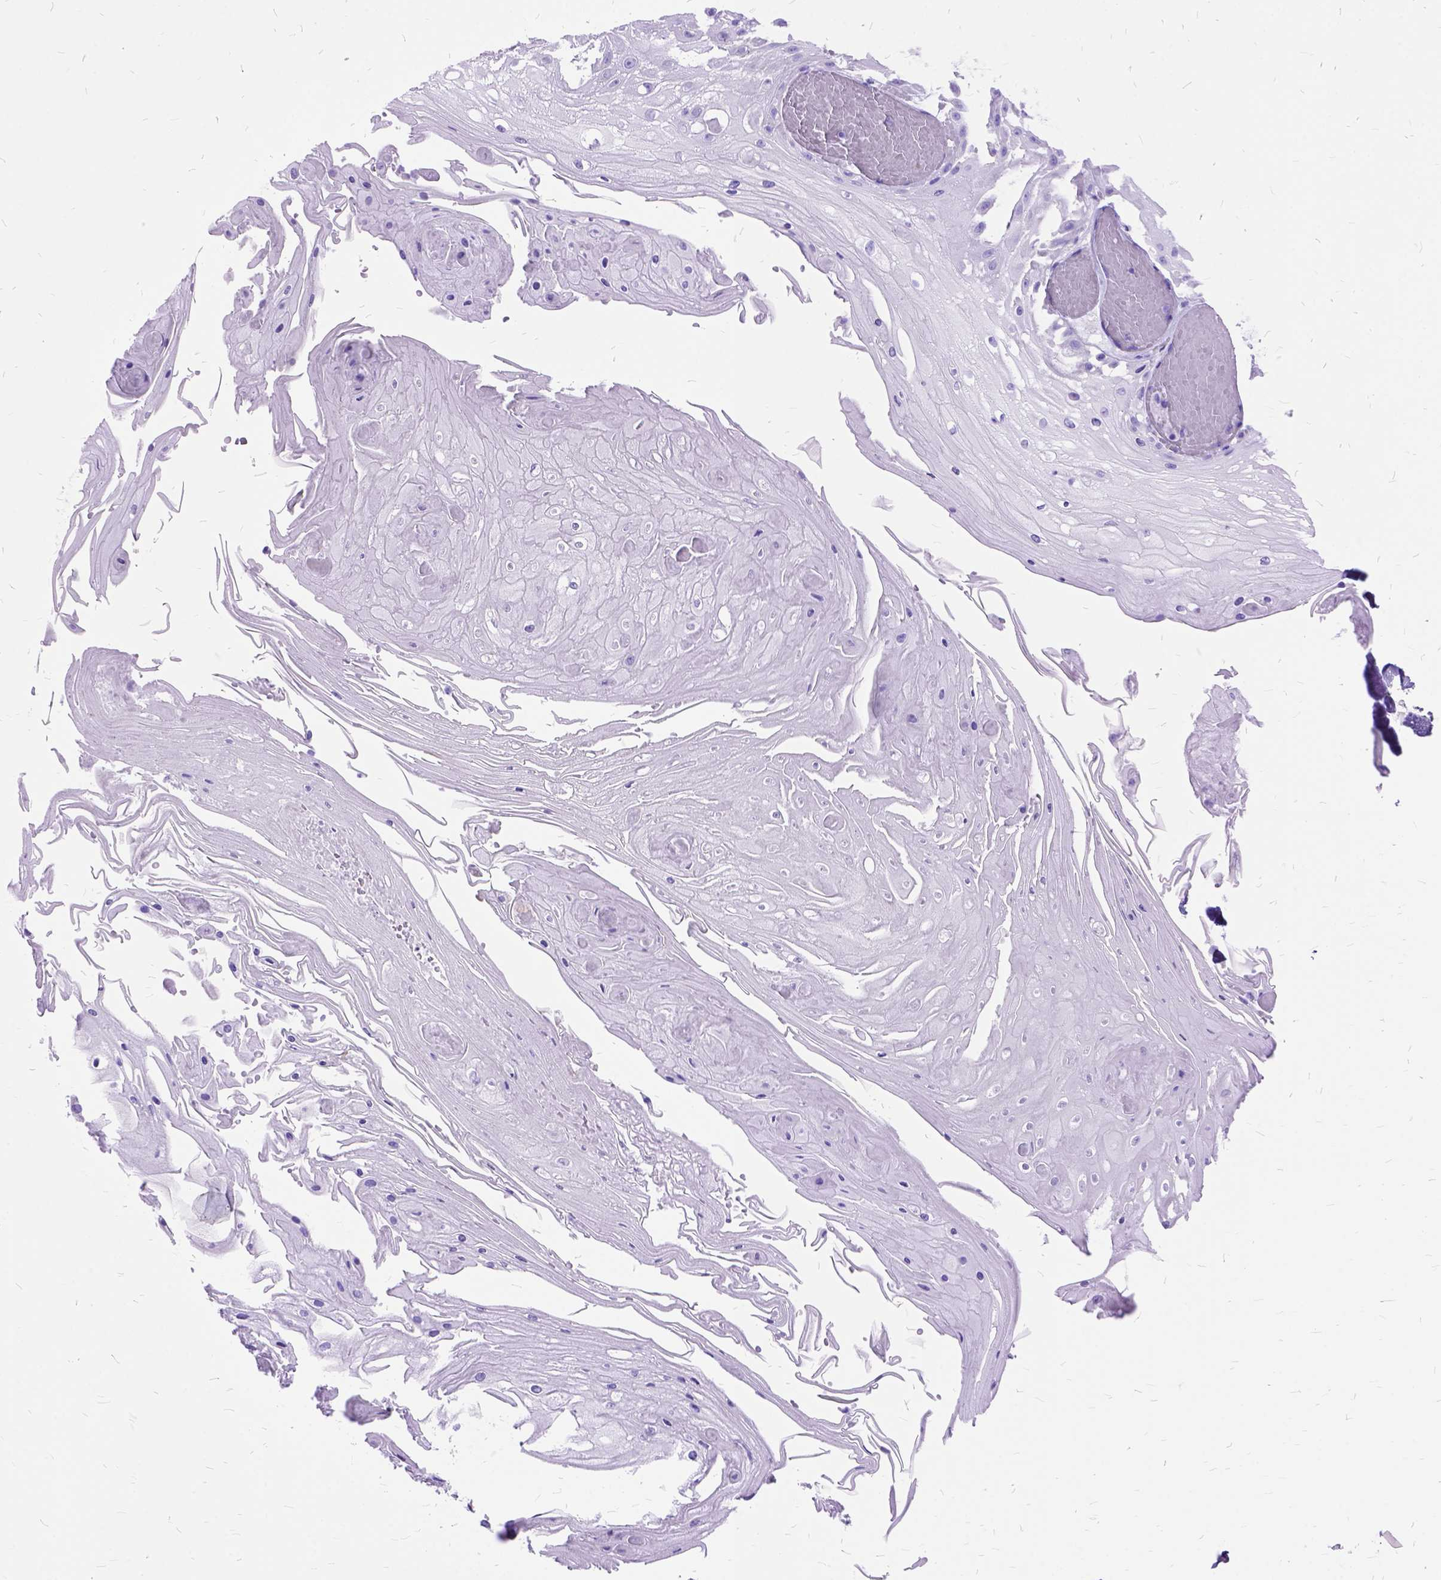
{"staining": {"intensity": "negative", "quantity": "none", "location": "none"}, "tissue": "skin cancer", "cell_type": "Tumor cells", "image_type": "cancer", "snomed": [{"axis": "morphology", "description": "Squamous cell carcinoma, NOS"}, {"axis": "topography", "description": "Skin"}], "caption": "This is an immunohistochemistry image of skin cancer. There is no expression in tumor cells.", "gene": "DNAH2", "patient": {"sex": "male", "age": 70}}